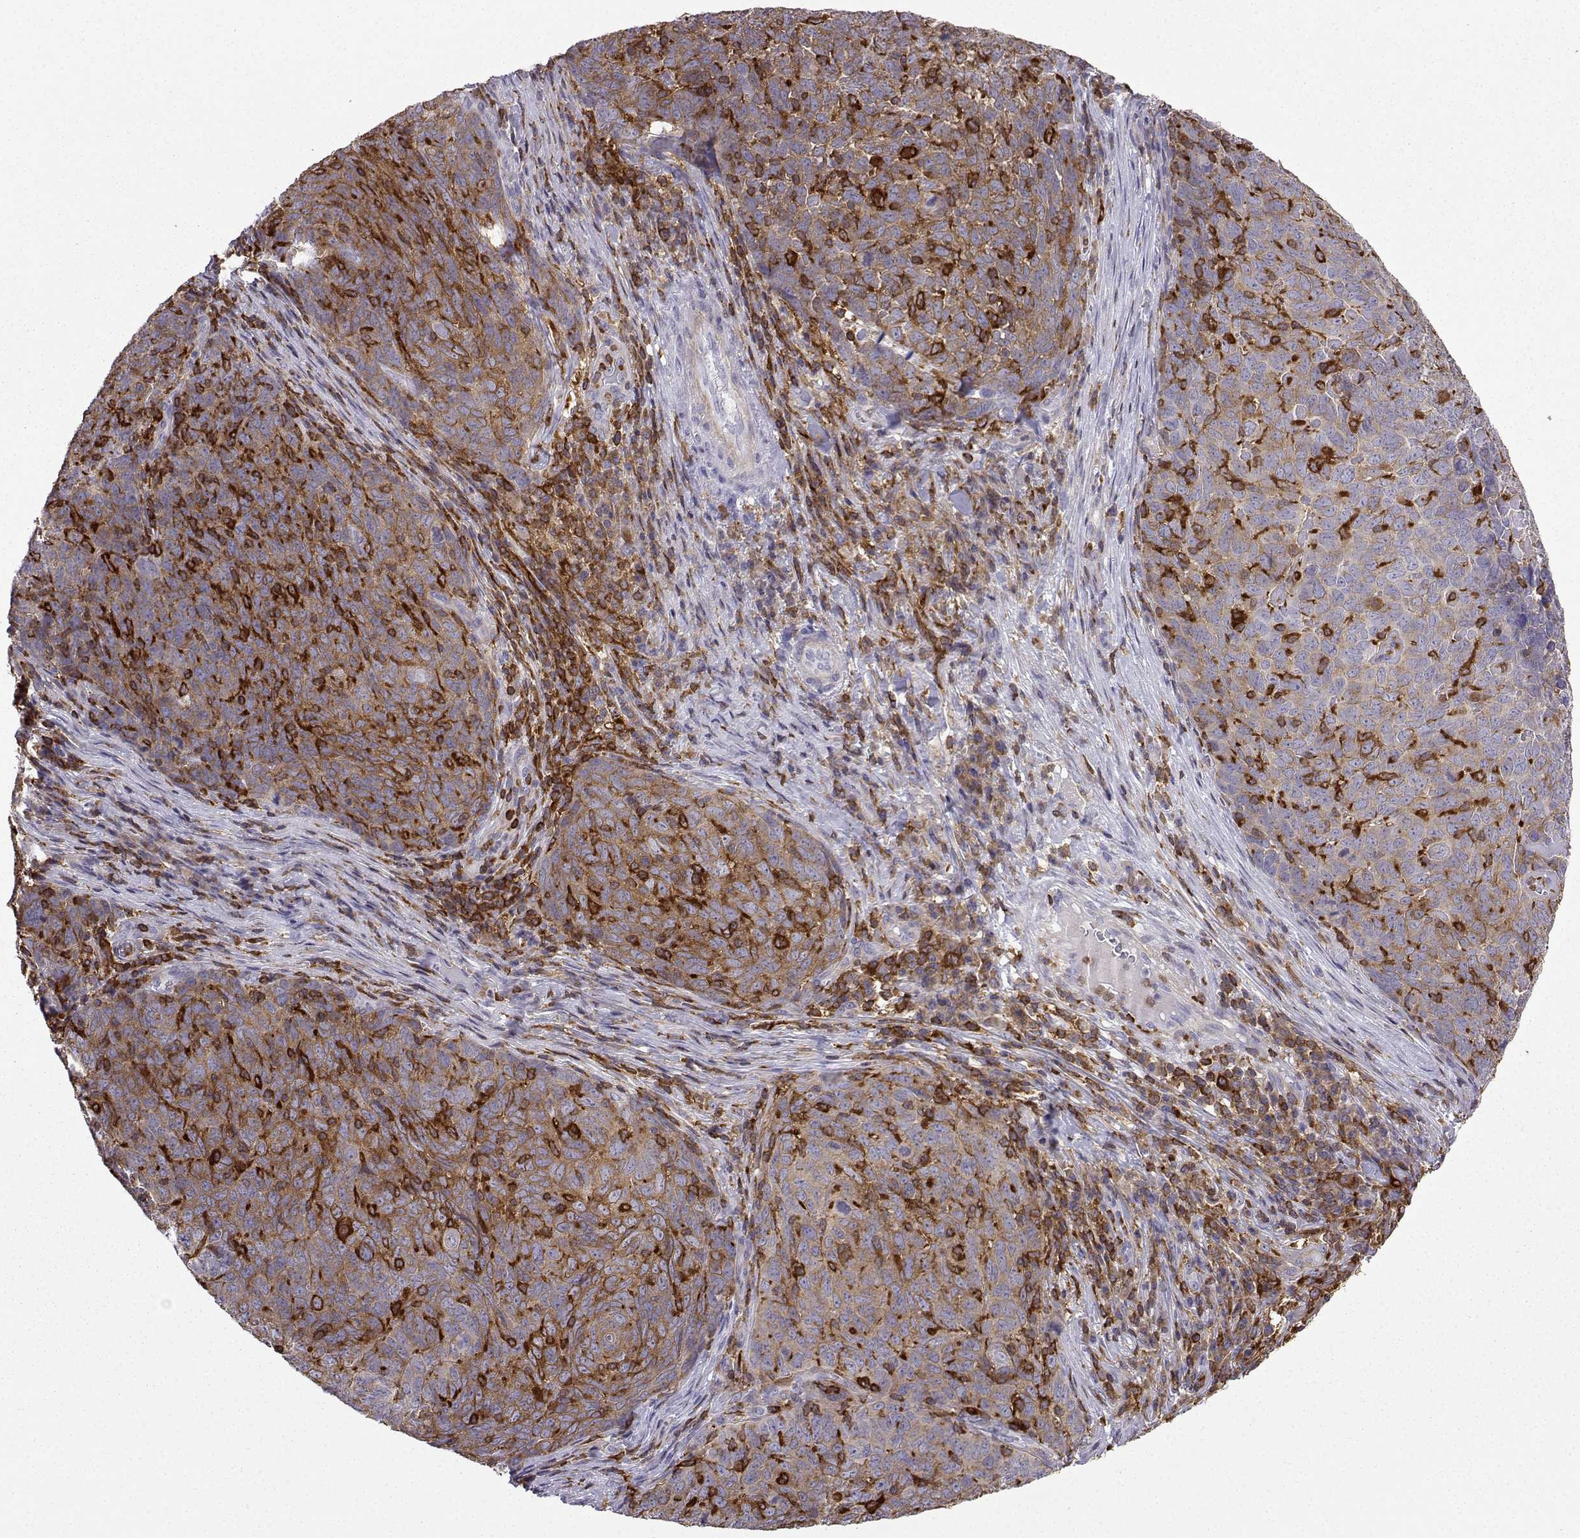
{"staining": {"intensity": "moderate", "quantity": "25%-75%", "location": "cytoplasmic/membranous"}, "tissue": "skin cancer", "cell_type": "Tumor cells", "image_type": "cancer", "snomed": [{"axis": "morphology", "description": "Squamous cell carcinoma, NOS"}, {"axis": "topography", "description": "Skin"}, {"axis": "topography", "description": "Anal"}], "caption": "Skin cancer stained with immunohistochemistry shows moderate cytoplasmic/membranous expression in approximately 25%-75% of tumor cells.", "gene": "DOCK10", "patient": {"sex": "female", "age": 51}}